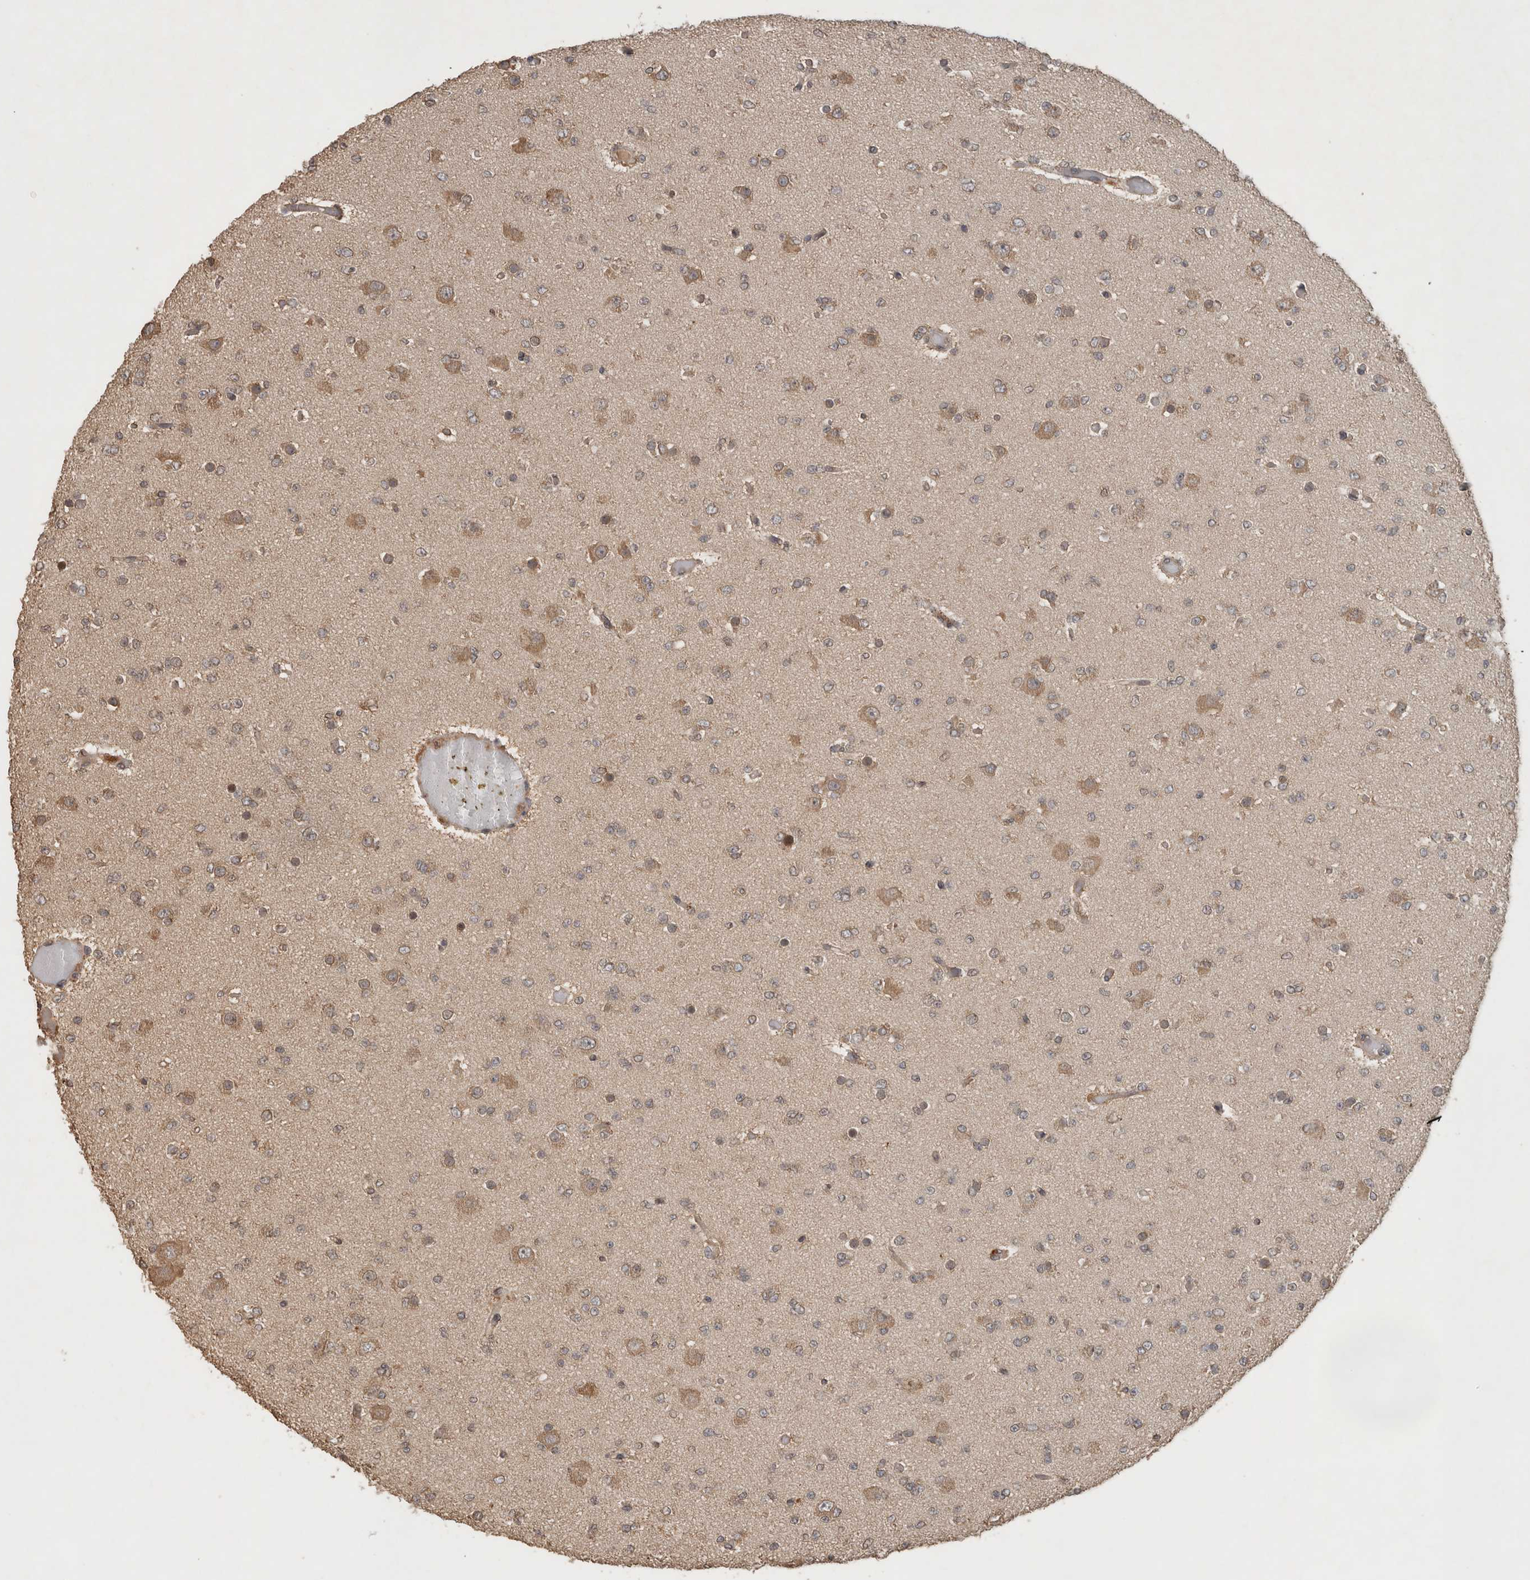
{"staining": {"intensity": "weak", "quantity": "25%-75%", "location": "cytoplasmic/membranous"}, "tissue": "glioma", "cell_type": "Tumor cells", "image_type": "cancer", "snomed": [{"axis": "morphology", "description": "Glioma, malignant, Low grade"}, {"axis": "topography", "description": "Brain"}], "caption": "Glioma tissue displays weak cytoplasmic/membranous expression in approximately 25%-75% of tumor cells", "gene": "OTUD7B", "patient": {"sex": "female", "age": 22}}